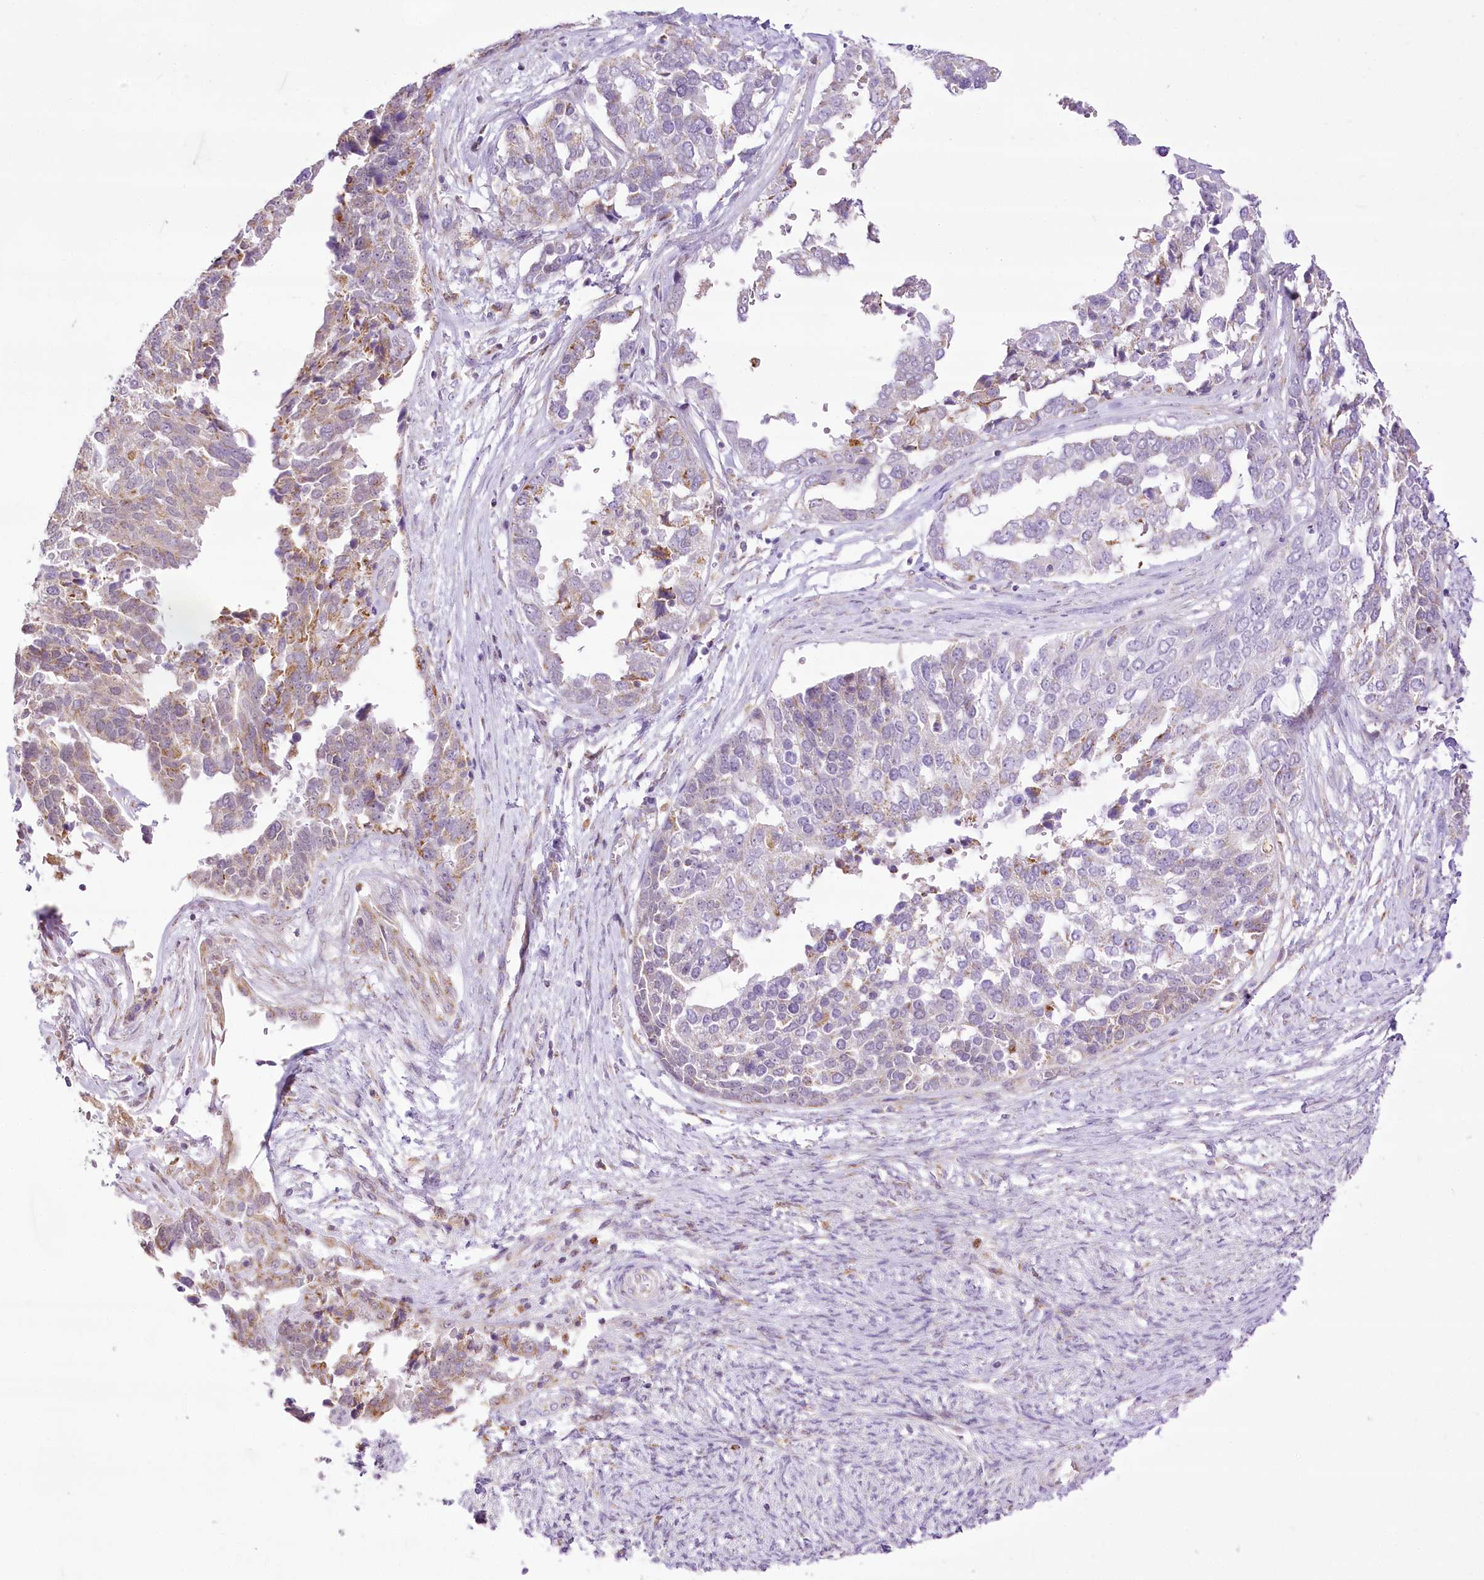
{"staining": {"intensity": "moderate", "quantity": "<25%", "location": "cytoplasmic/membranous"}, "tissue": "ovarian cancer", "cell_type": "Tumor cells", "image_type": "cancer", "snomed": [{"axis": "morphology", "description": "Cystadenocarcinoma, serous, NOS"}, {"axis": "topography", "description": "Ovary"}], "caption": "Tumor cells demonstrate low levels of moderate cytoplasmic/membranous expression in approximately <25% of cells in ovarian cancer (serous cystadenocarcinoma).", "gene": "CCDC30", "patient": {"sex": "female", "age": 44}}